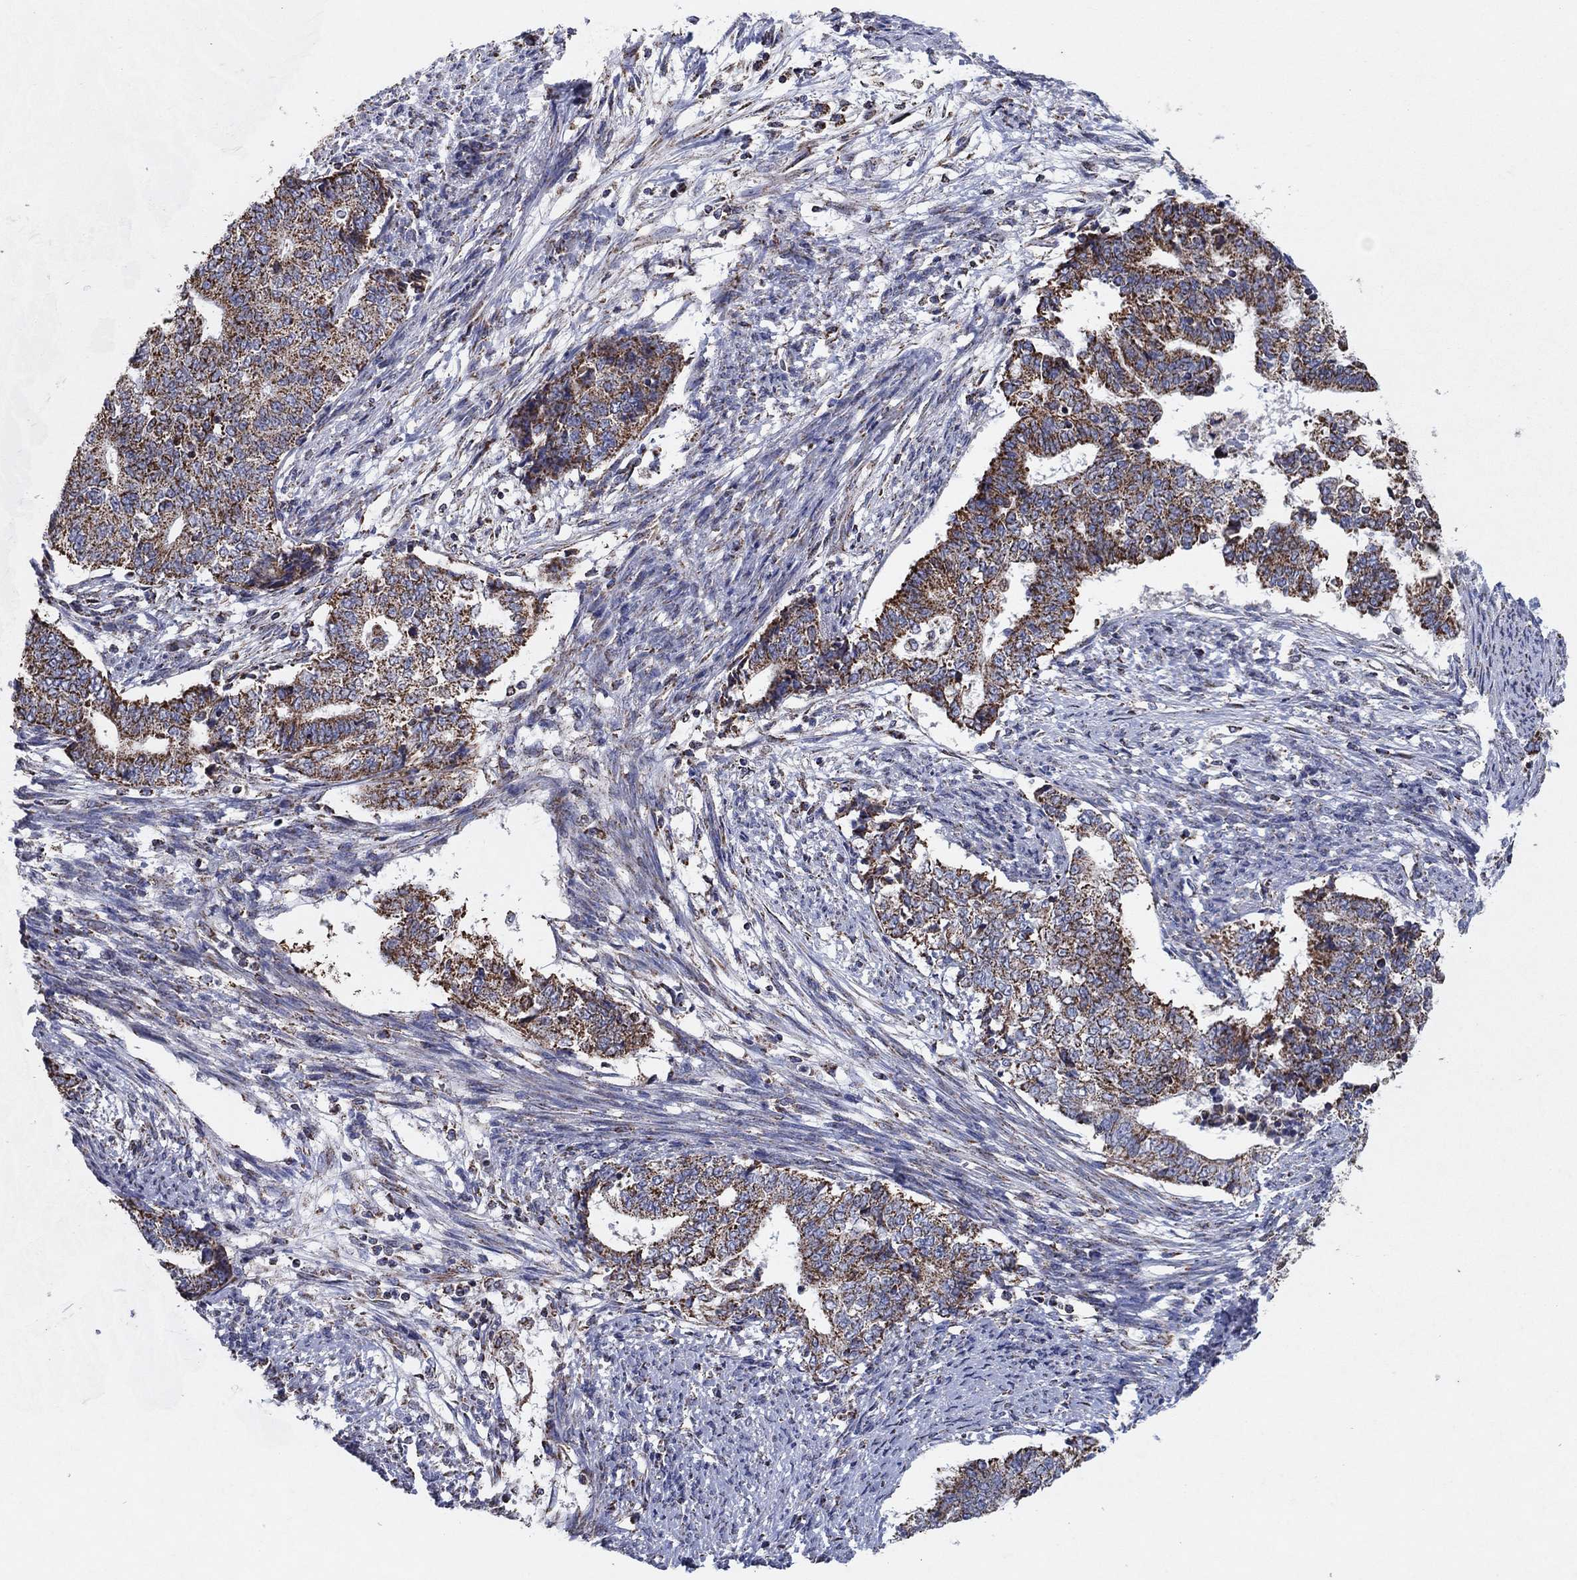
{"staining": {"intensity": "strong", "quantity": ">75%", "location": "cytoplasmic/membranous"}, "tissue": "endometrial cancer", "cell_type": "Tumor cells", "image_type": "cancer", "snomed": [{"axis": "morphology", "description": "Adenocarcinoma, NOS"}, {"axis": "topography", "description": "Endometrium"}], "caption": "A brown stain highlights strong cytoplasmic/membranous positivity of a protein in human endometrial cancer (adenocarcinoma) tumor cells.", "gene": "C9orf85", "patient": {"sex": "female", "age": 65}}